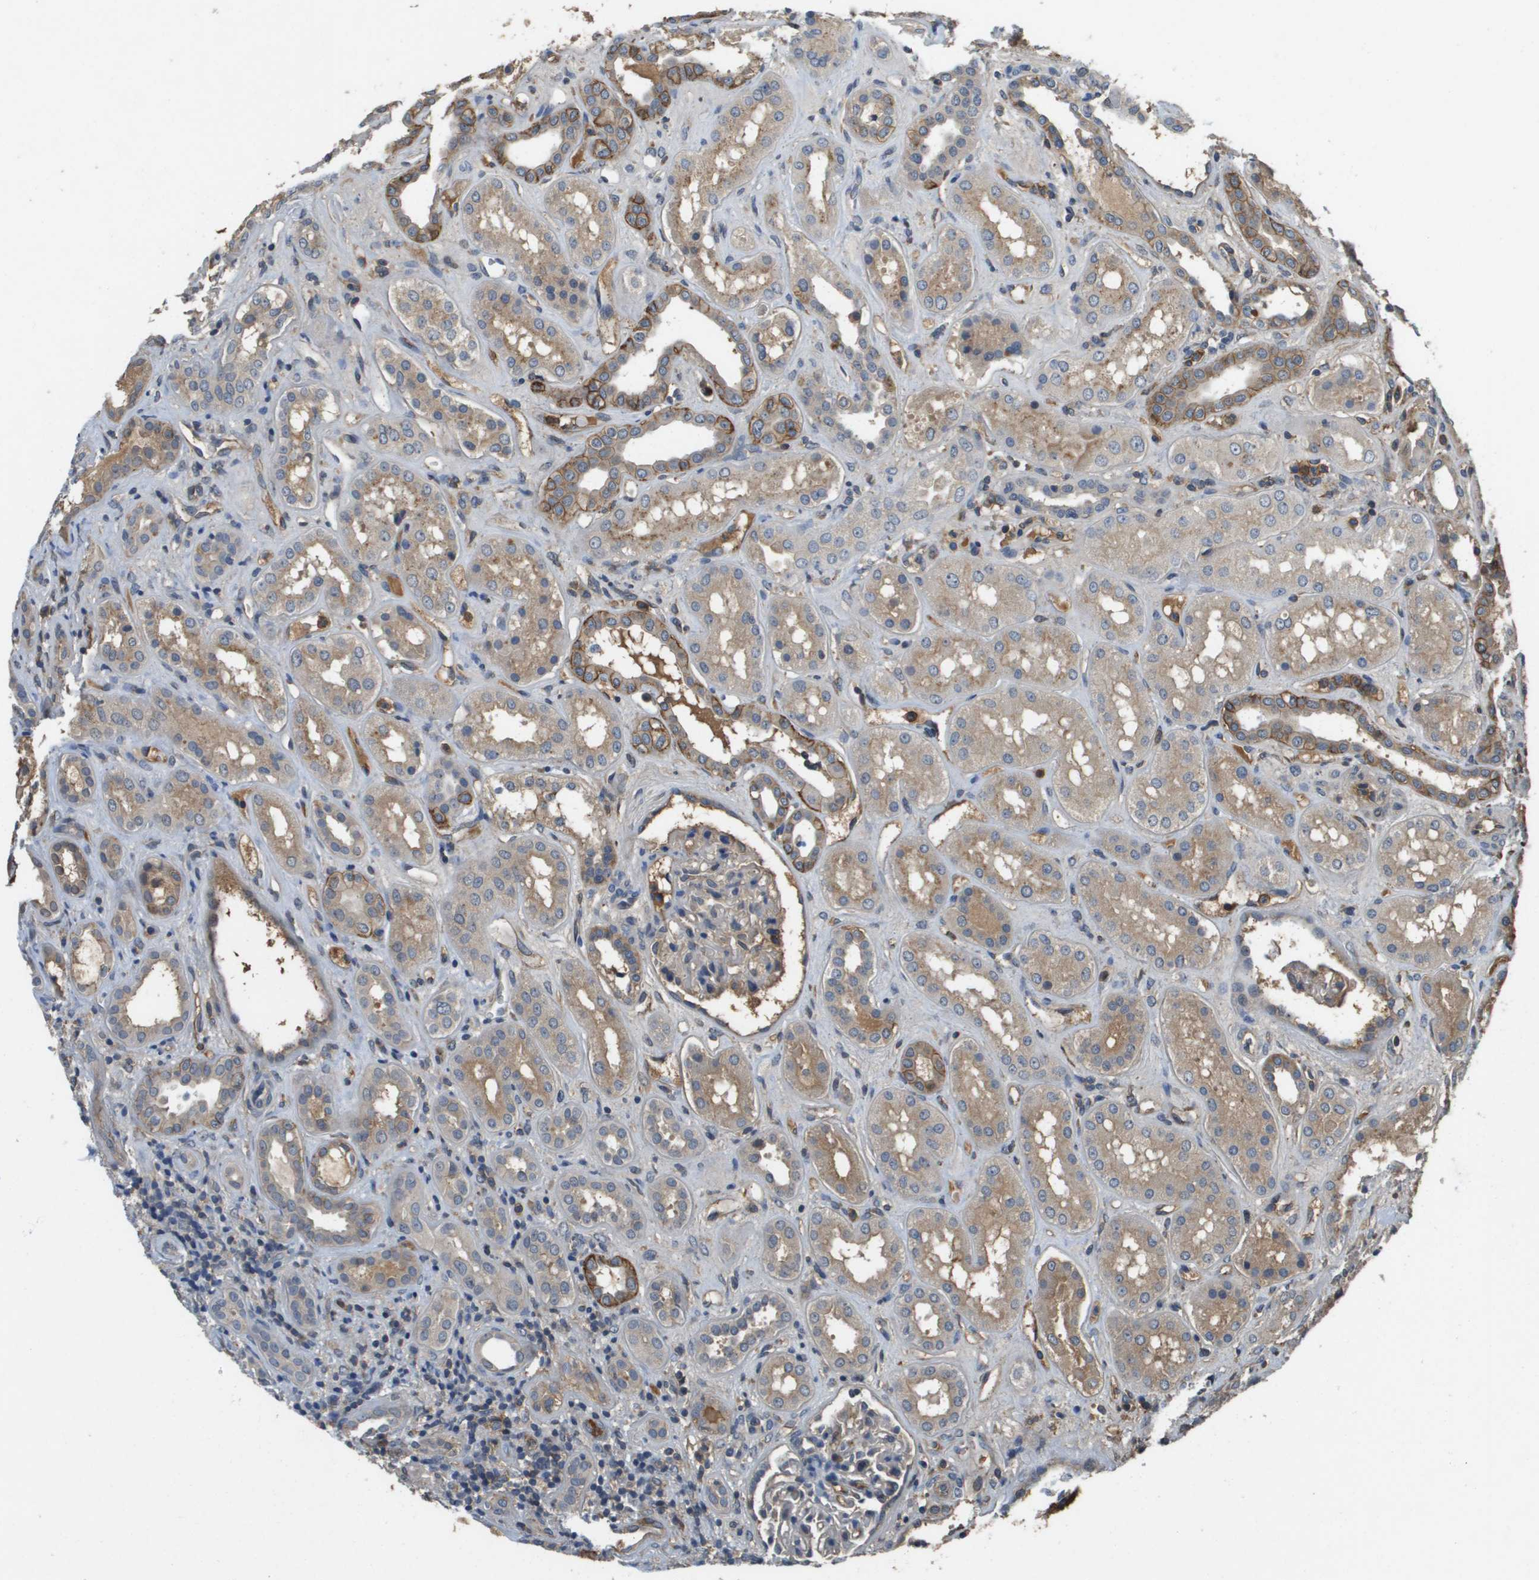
{"staining": {"intensity": "negative", "quantity": "none", "location": "none"}, "tissue": "kidney", "cell_type": "Cells in glomeruli", "image_type": "normal", "snomed": [{"axis": "morphology", "description": "Normal tissue, NOS"}, {"axis": "topography", "description": "Kidney"}], "caption": "DAB immunohistochemical staining of benign human kidney demonstrates no significant expression in cells in glomeruli.", "gene": "SLC16A3", "patient": {"sex": "male", "age": 59}}